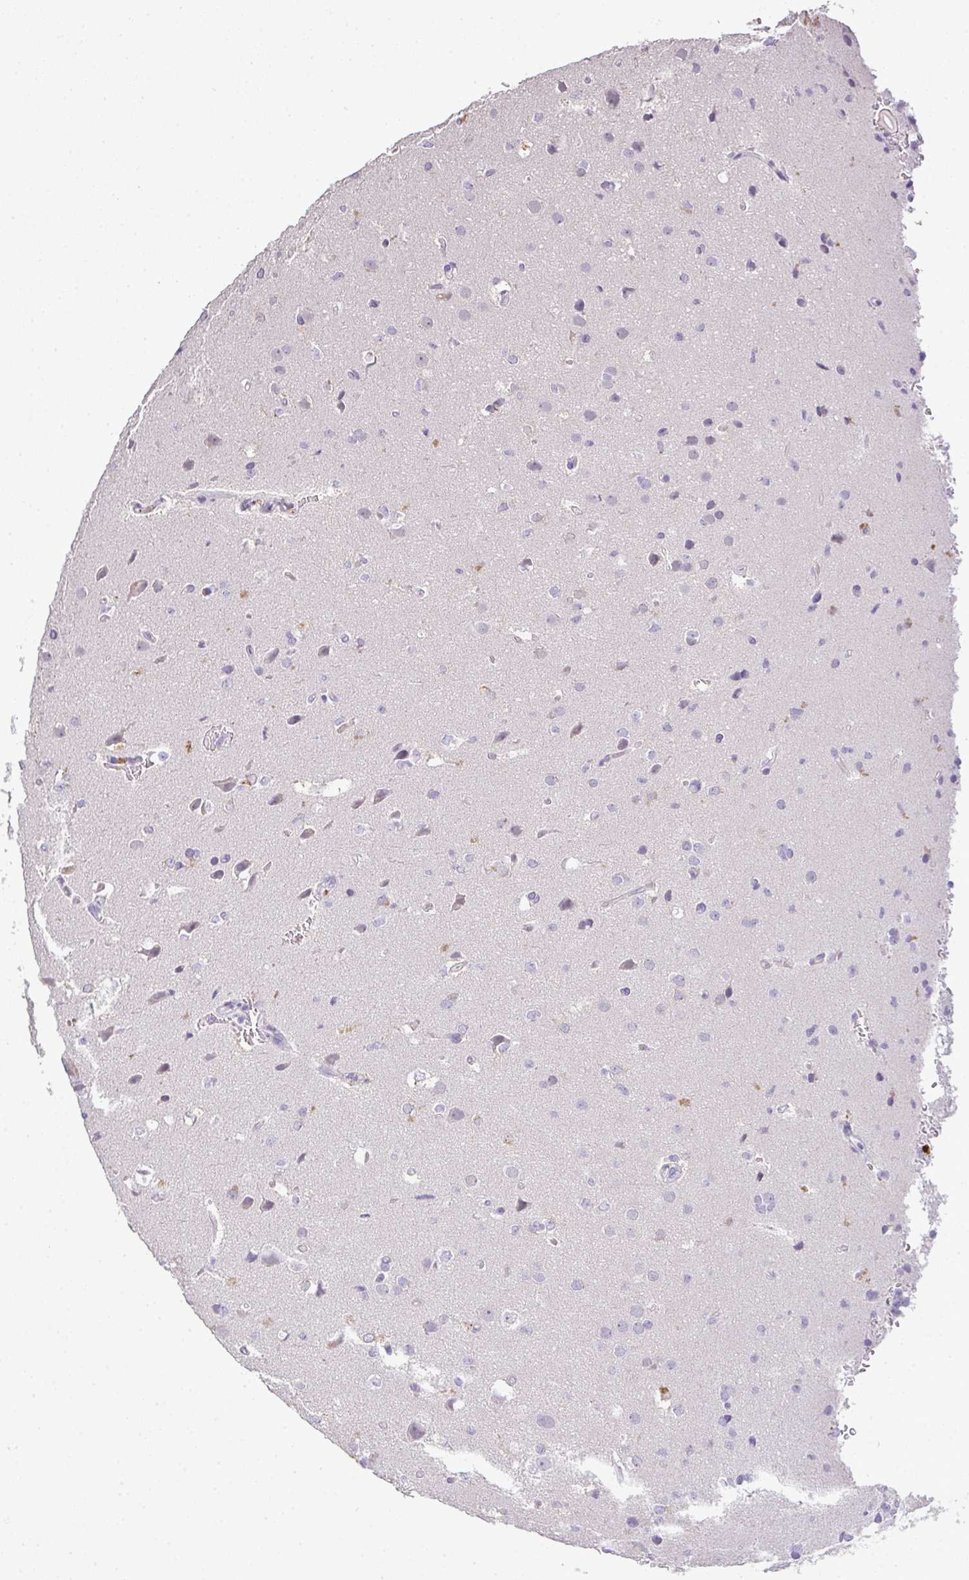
{"staining": {"intensity": "negative", "quantity": "none", "location": "none"}, "tissue": "glioma", "cell_type": "Tumor cells", "image_type": "cancer", "snomed": [{"axis": "morphology", "description": "Glioma, malignant, Low grade"}, {"axis": "topography", "description": "Brain"}], "caption": "Malignant low-grade glioma stained for a protein using immunohistochemistry displays no positivity tumor cells.", "gene": "CMPK1", "patient": {"sex": "female", "age": 33}}